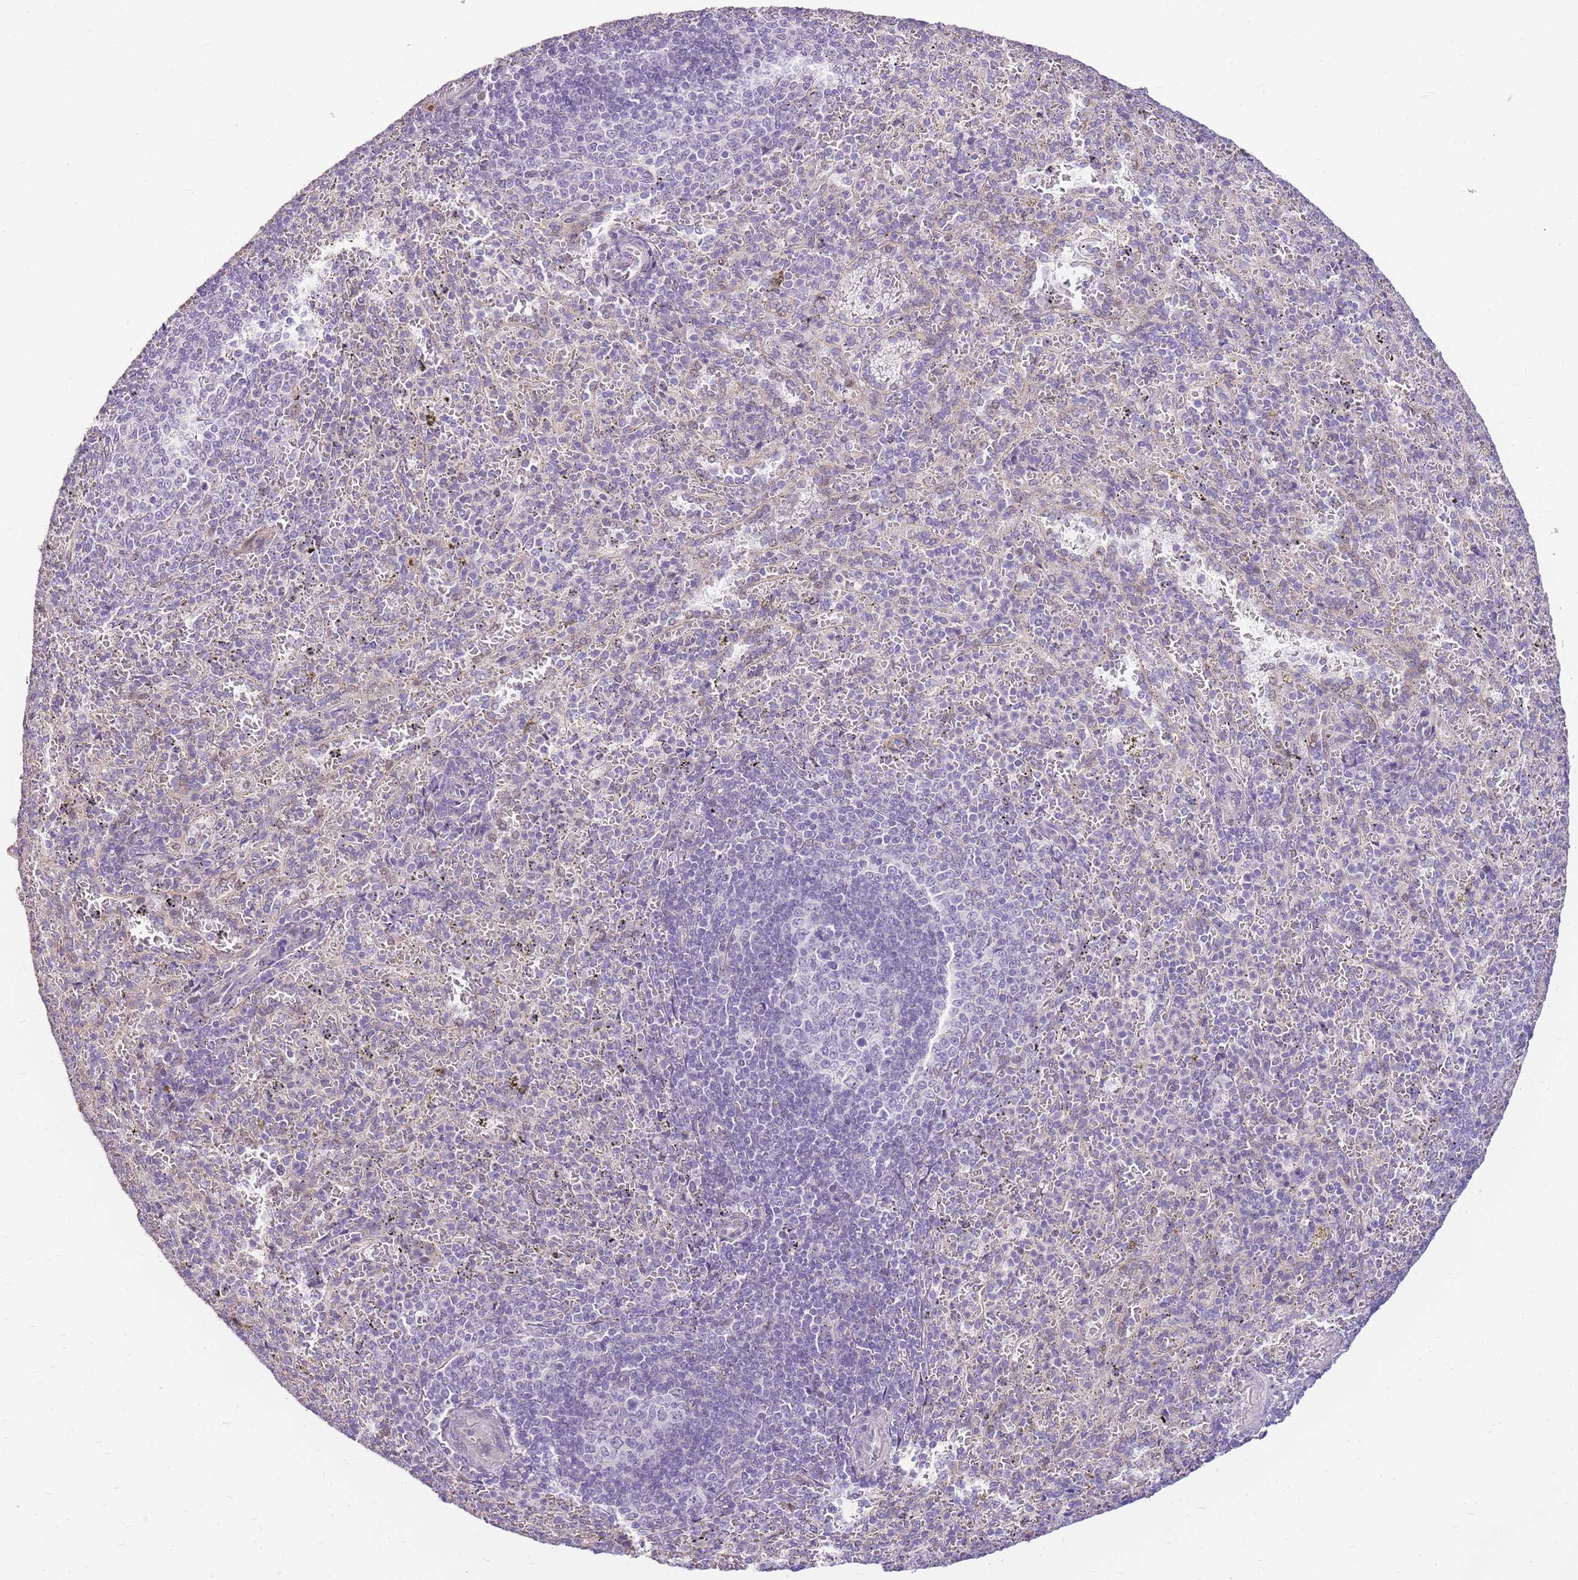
{"staining": {"intensity": "negative", "quantity": "none", "location": "none"}, "tissue": "spleen", "cell_type": "Cells in red pulp", "image_type": "normal", "snomed": [{"axis": "morphology", "description": "Normal tissue, NOS"}, {"axis": "topography", "description": "Spleen"}], "caption": "This photomicrograph is of benign spleen stained with immunohistochemistry (IHC) to label a protein in brown with the nuclei are counter-stained blue. There is no staining in cells in red pulp.", "gene": "CLBA1", "patient": {"sex": "female", "age": 21}}